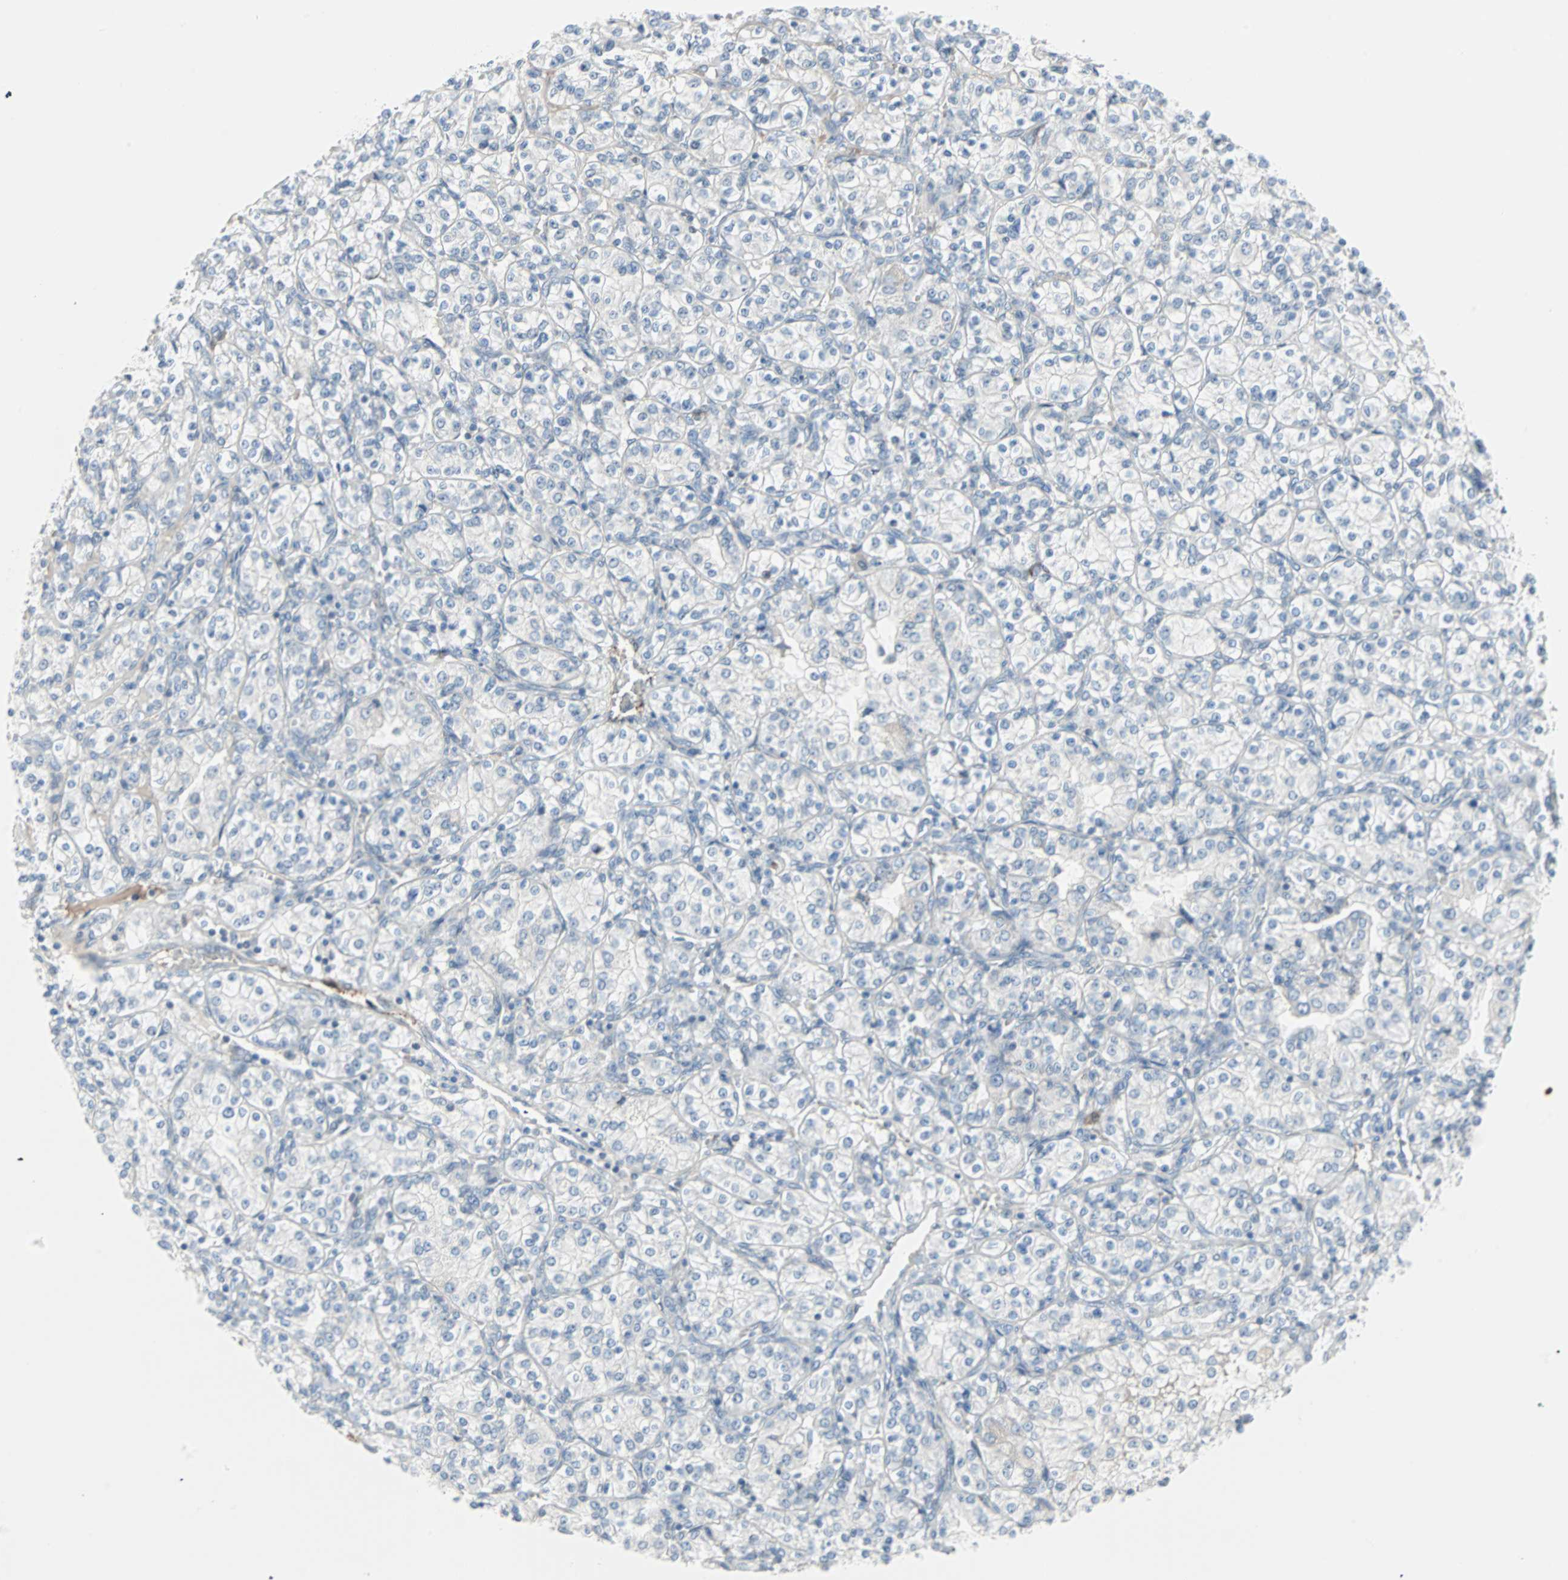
{"staining": {"intensity": "negative", "quantity": "none", "location": "none"}, "tissue": "renal cancer", "cell_type": "Tumor cells", "image_type": "cancer", "snomed": [{"axis": "morphology", "description": "Adenocarcinoma, NOS"}, {"axis": "topography", "description": "Kidney"}], "caption": "Renal adenocarcinoma was stained to show a protein in brown. There is no significant positivity in tumor cells. The staining was performed using DAB to visualize the protein expression in brown, while the nuclei were stained in blue with hematoxylin (Magnification: 20x).", "gene": "CASP3", "patient": {"sex": "male", "age": 77}}